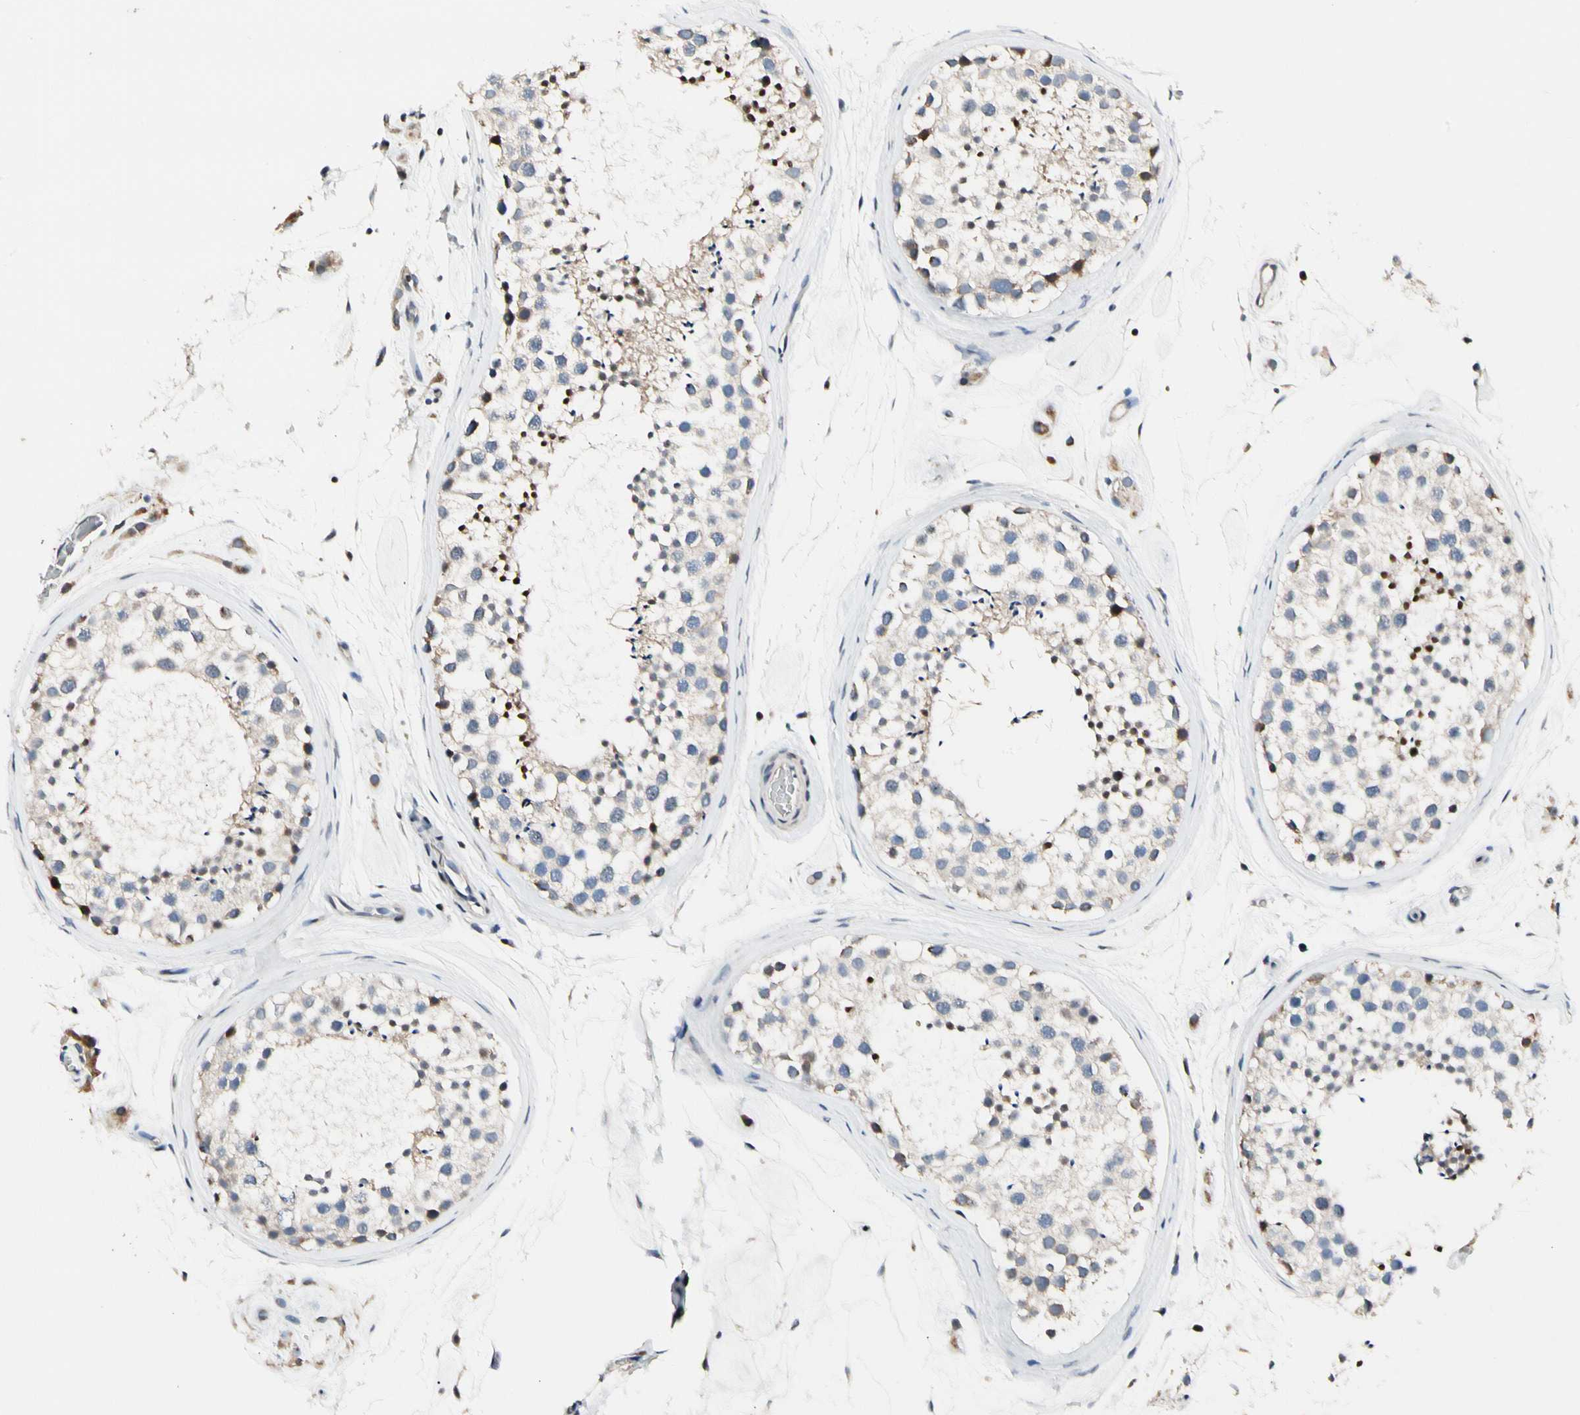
{"staining": {"intensity": "moderate", "quantity": "25%-75%", "location": "cytoplasmic/membranous,nuclear"}, "tissue": "testis", "cell_type": "Cells in seminiferous ducts", "image_type": "normal", "snomed": [{"axis": "morphology", "description": "Normal tissue, NOS"}, {"axis": "topography", "description": "Testis"}], "caption": "Protein expression analysis of unremarkable testis exhibits moderate cytoplasmic/membranous,nuclear positivity in about 25%-75% of cells in seminiferous ducts.", "gene": "SOX30", "patient": {"sex": "male", "age": 46}}